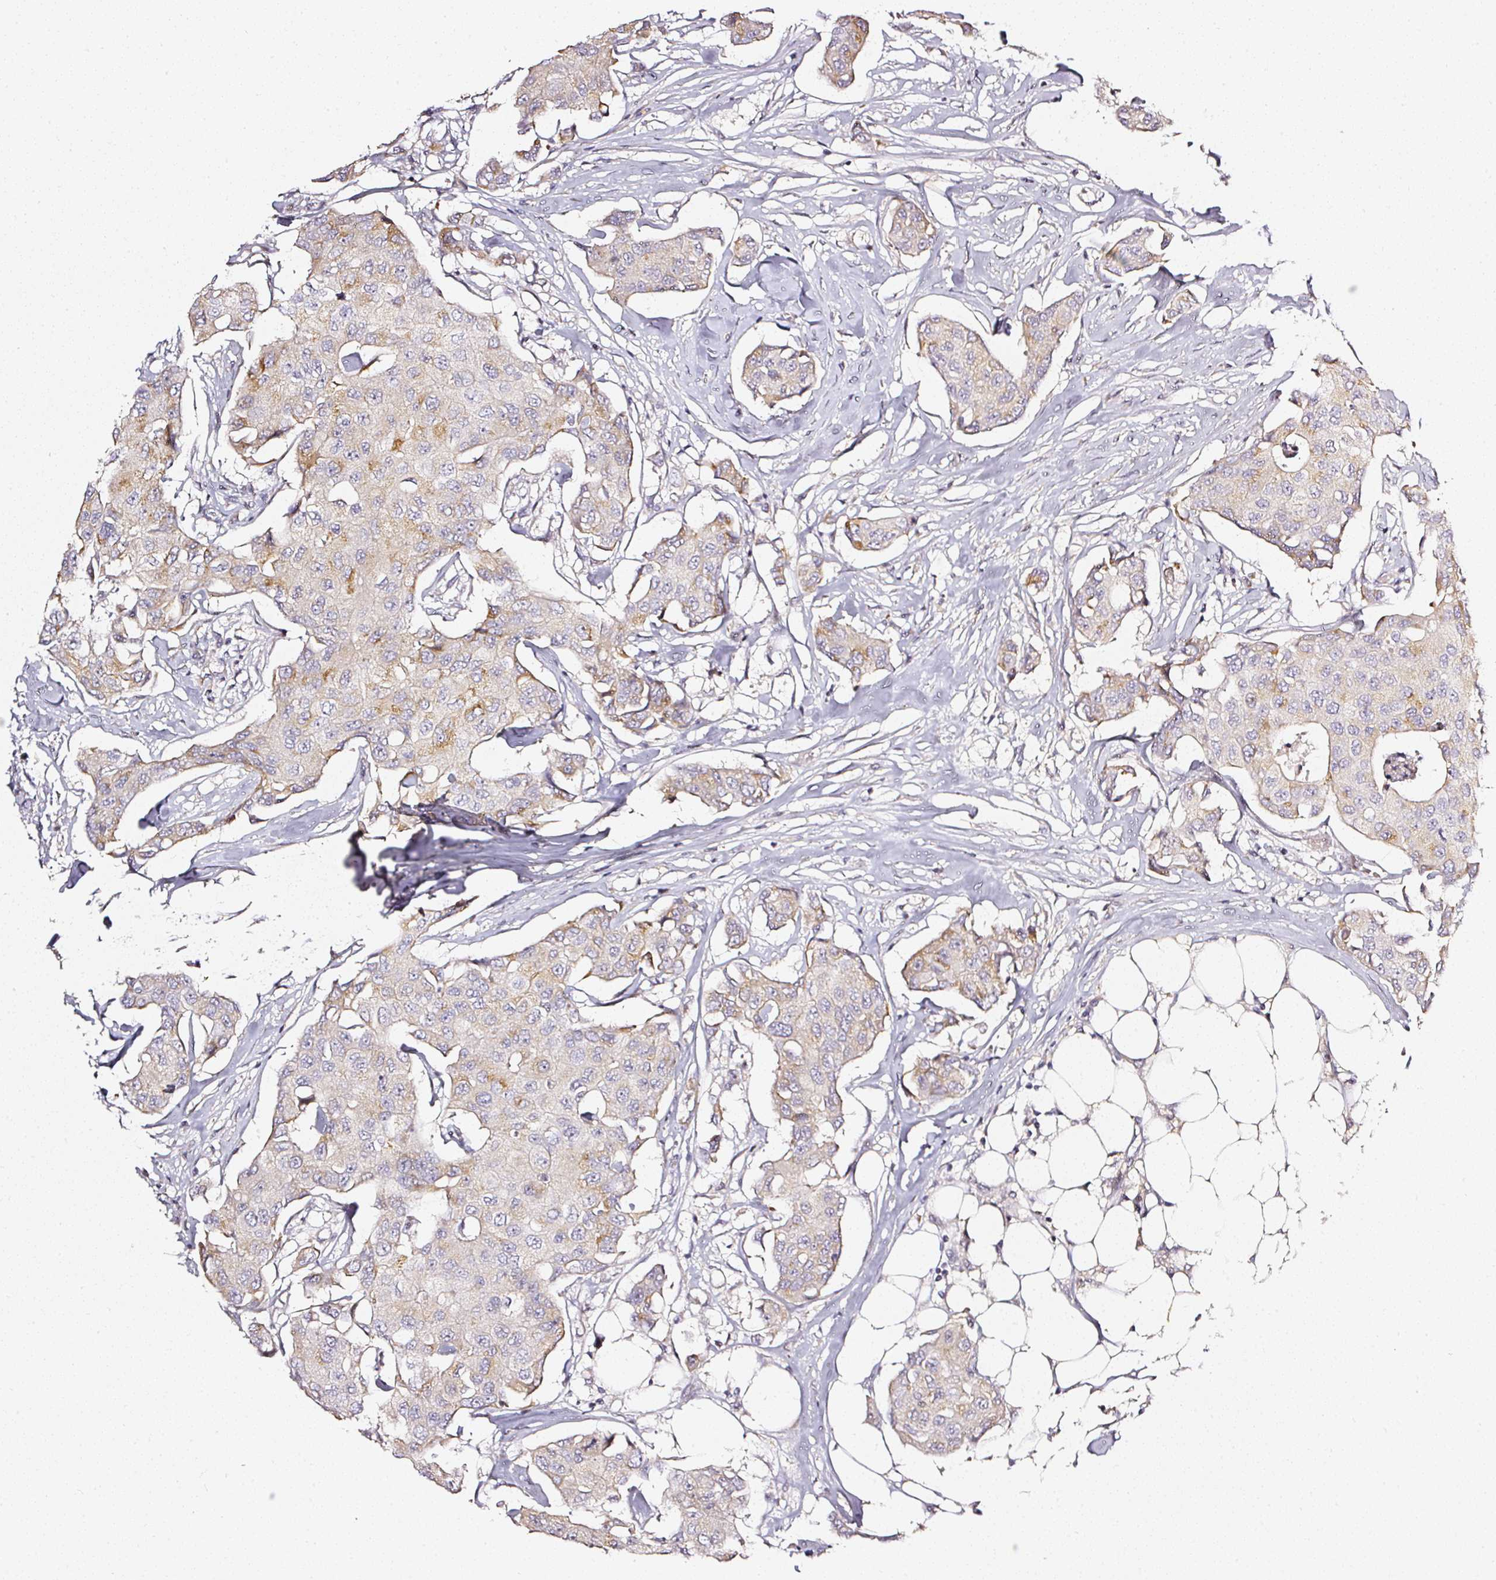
{"staining": {"intensity": "moderate", "quantity": "<25%", "location": "cytoplasmic/membranous"}, "tissue": "breast cancer", "cell_type": "Tumor cells", "image_type": "cancer", "snomed": [{"axis": "morphology", "description": "Duct carcinoma"}, {"axis": "topography", "description": "Breast"}, {"axis": "topography", "description": "Lymph node"}], "caption": "About <25% of tumor cells in human breast invasive ductal carcinoma reveal moderate cytoplasmic/membranous protein expression as visualized by brown immunohistochemical staining.", "gene": "NTRK1", "patient": {"sex": "female", "age": 80}}